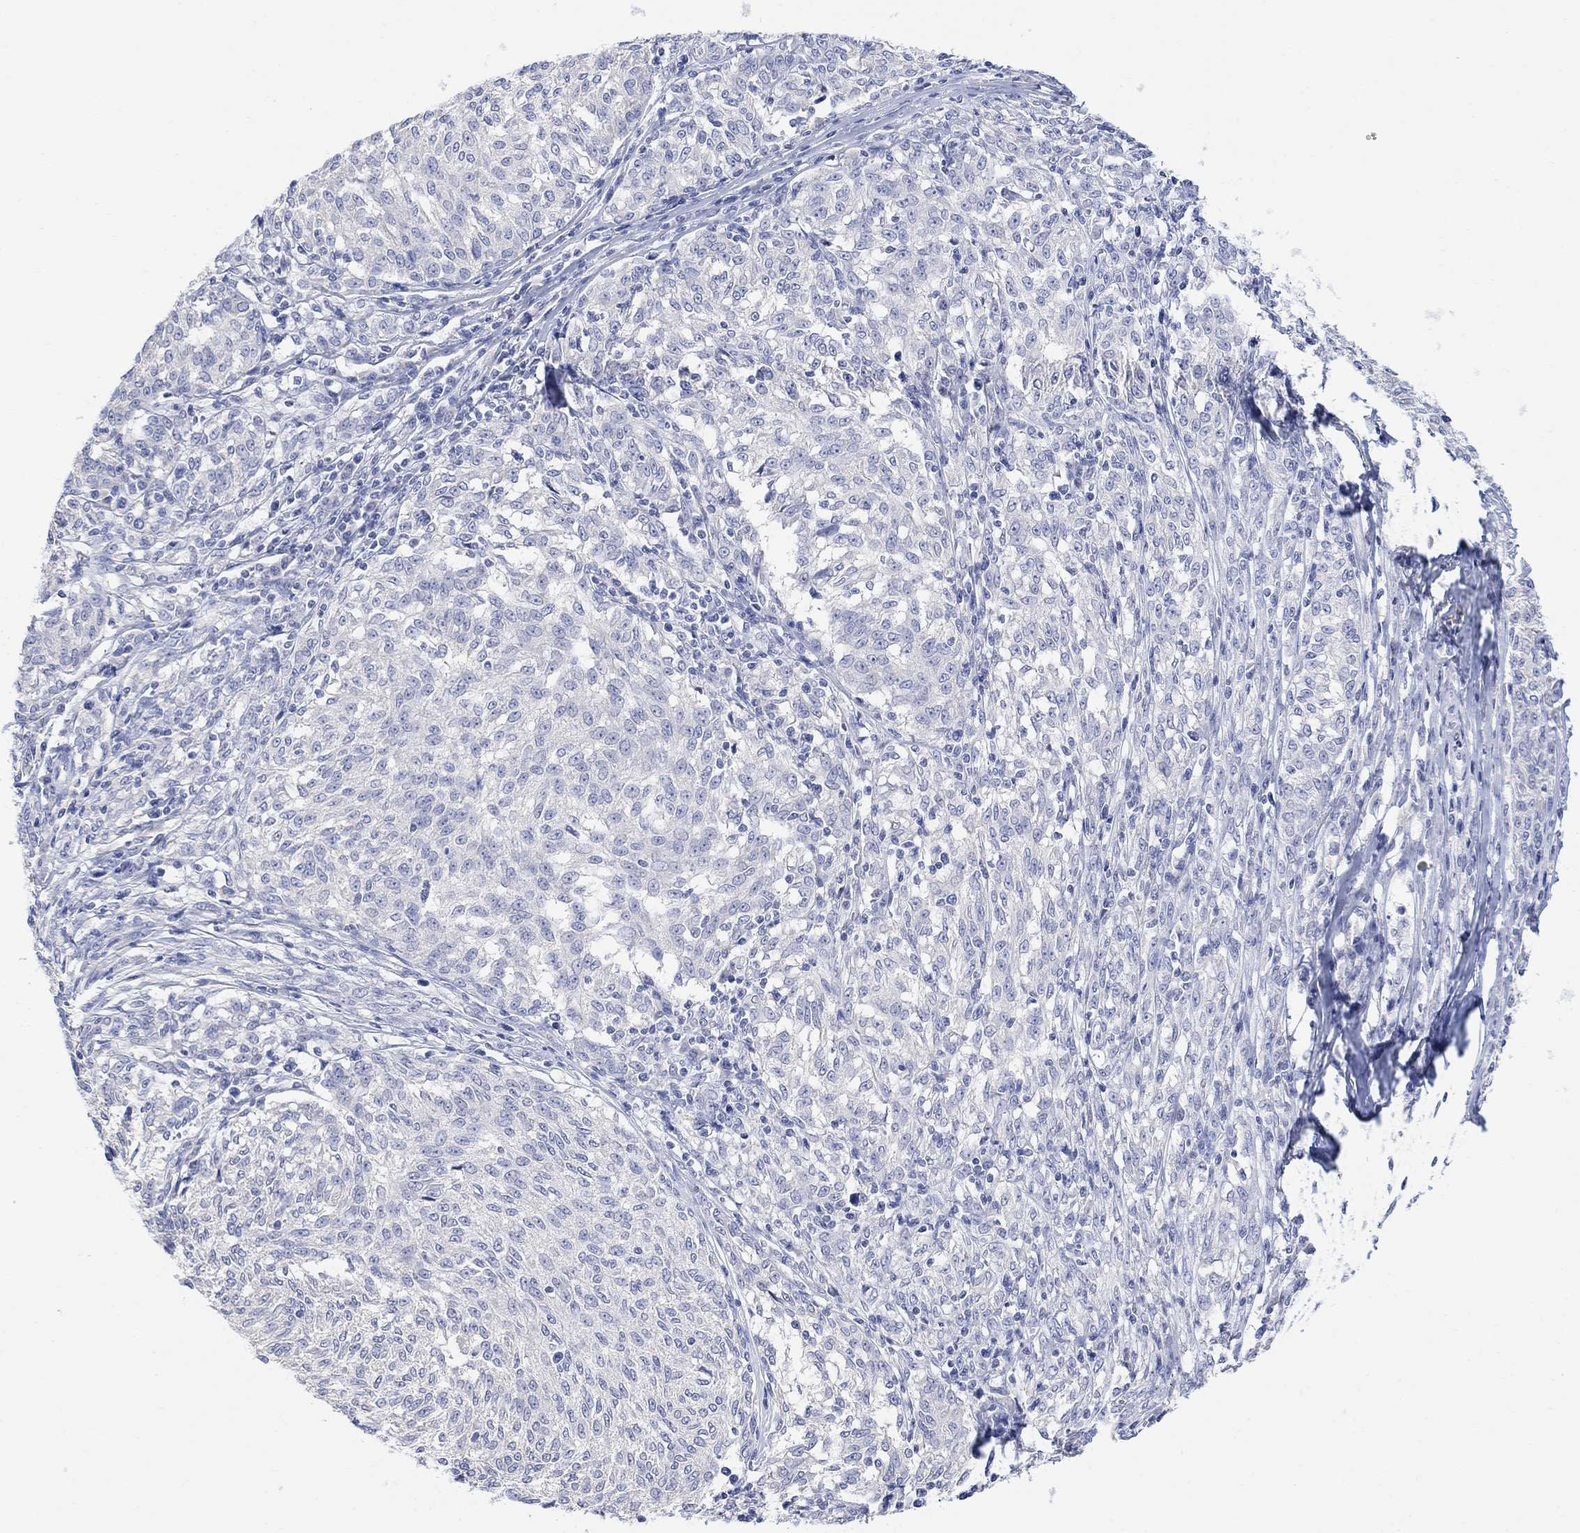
{"staining": {"intensity": "negative", "quantity": "none", "location": "none"}, "tissue": "melanoma", "cell_type": "Tumor cells", "image_type": "cancer", "snomed": [{"axis": "morphology", "description": "Malignant melanoma, NOS"}, {"axis": "topography", "description": "Skin"}], "caption": "This micrograph is of malignant melanoma stained with immunohistochemistry (IHC) to label a protein in brown with the nuclei are counter-stained blue. There is no staining in tumor cells. The staining was performed using DAB to visualize the protein expression in brown, while the nuclei were stained in blue with hematoxylin (Magnification: 20x).", "gene": "FBP2", "patient": {"sex": "female", "age": 72}}